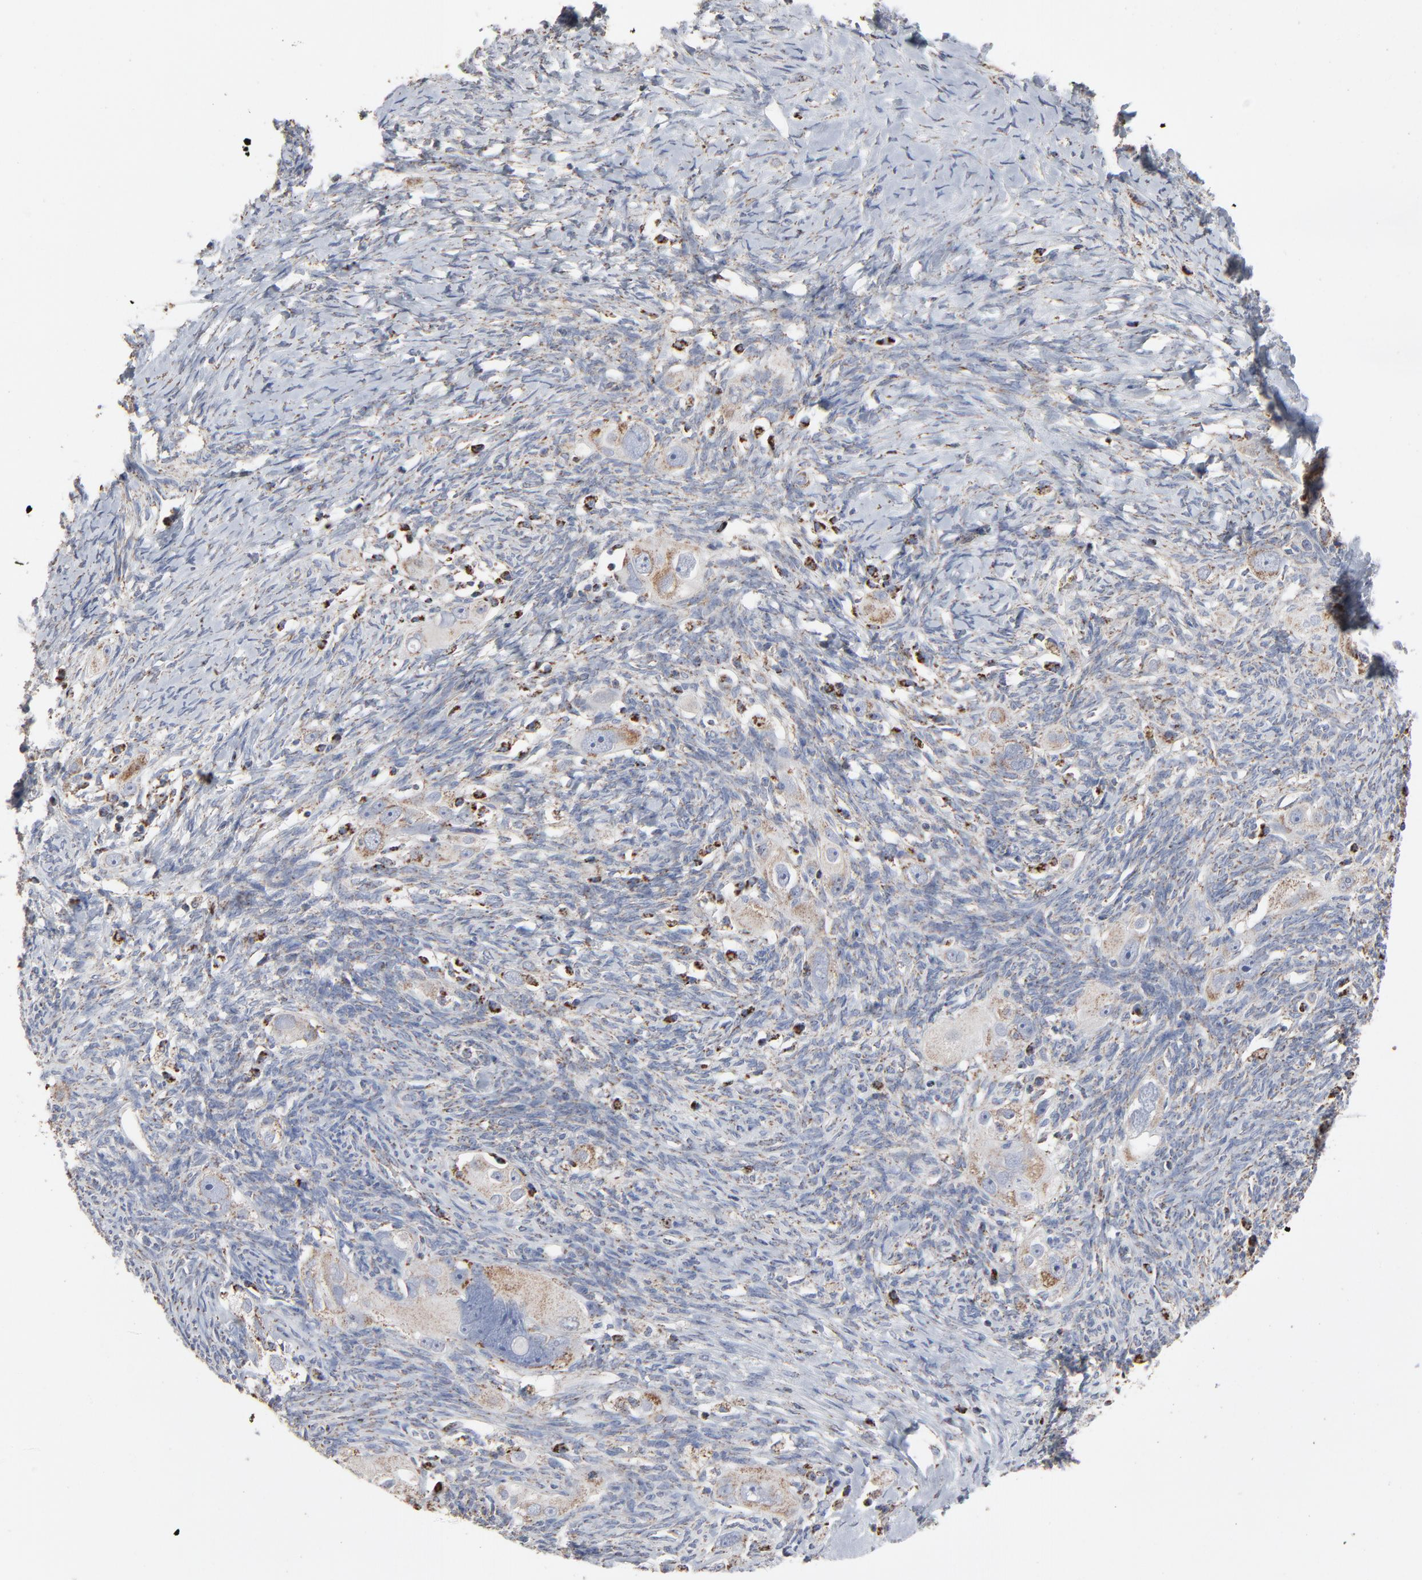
{"staining": {"intensity": "moderate", "quantity": ">75%", "location": "cytoplasmic/membranous"}, "tissue": "ovarian cancer", "cell_type": "Tumor cells", "image_type": "cancer", "snomed": [{"axis": "morphology", "description": "Normal tissue, NOS"}, {"axis": "morphology", "description": "Cystadenocarcinoma, serous, NOS"}, {"axis": "topography", "description": "Ovary"}], "caption": "Immunohistochemical staining of ovarian serous cystadenocarcinoma shows medium levels of moderate cytoplasmic/membranous protein expression in approximately >75% of tumor cells.", "gene": "UQCRC1", "patient": {"sex": "female", "age": 62}}